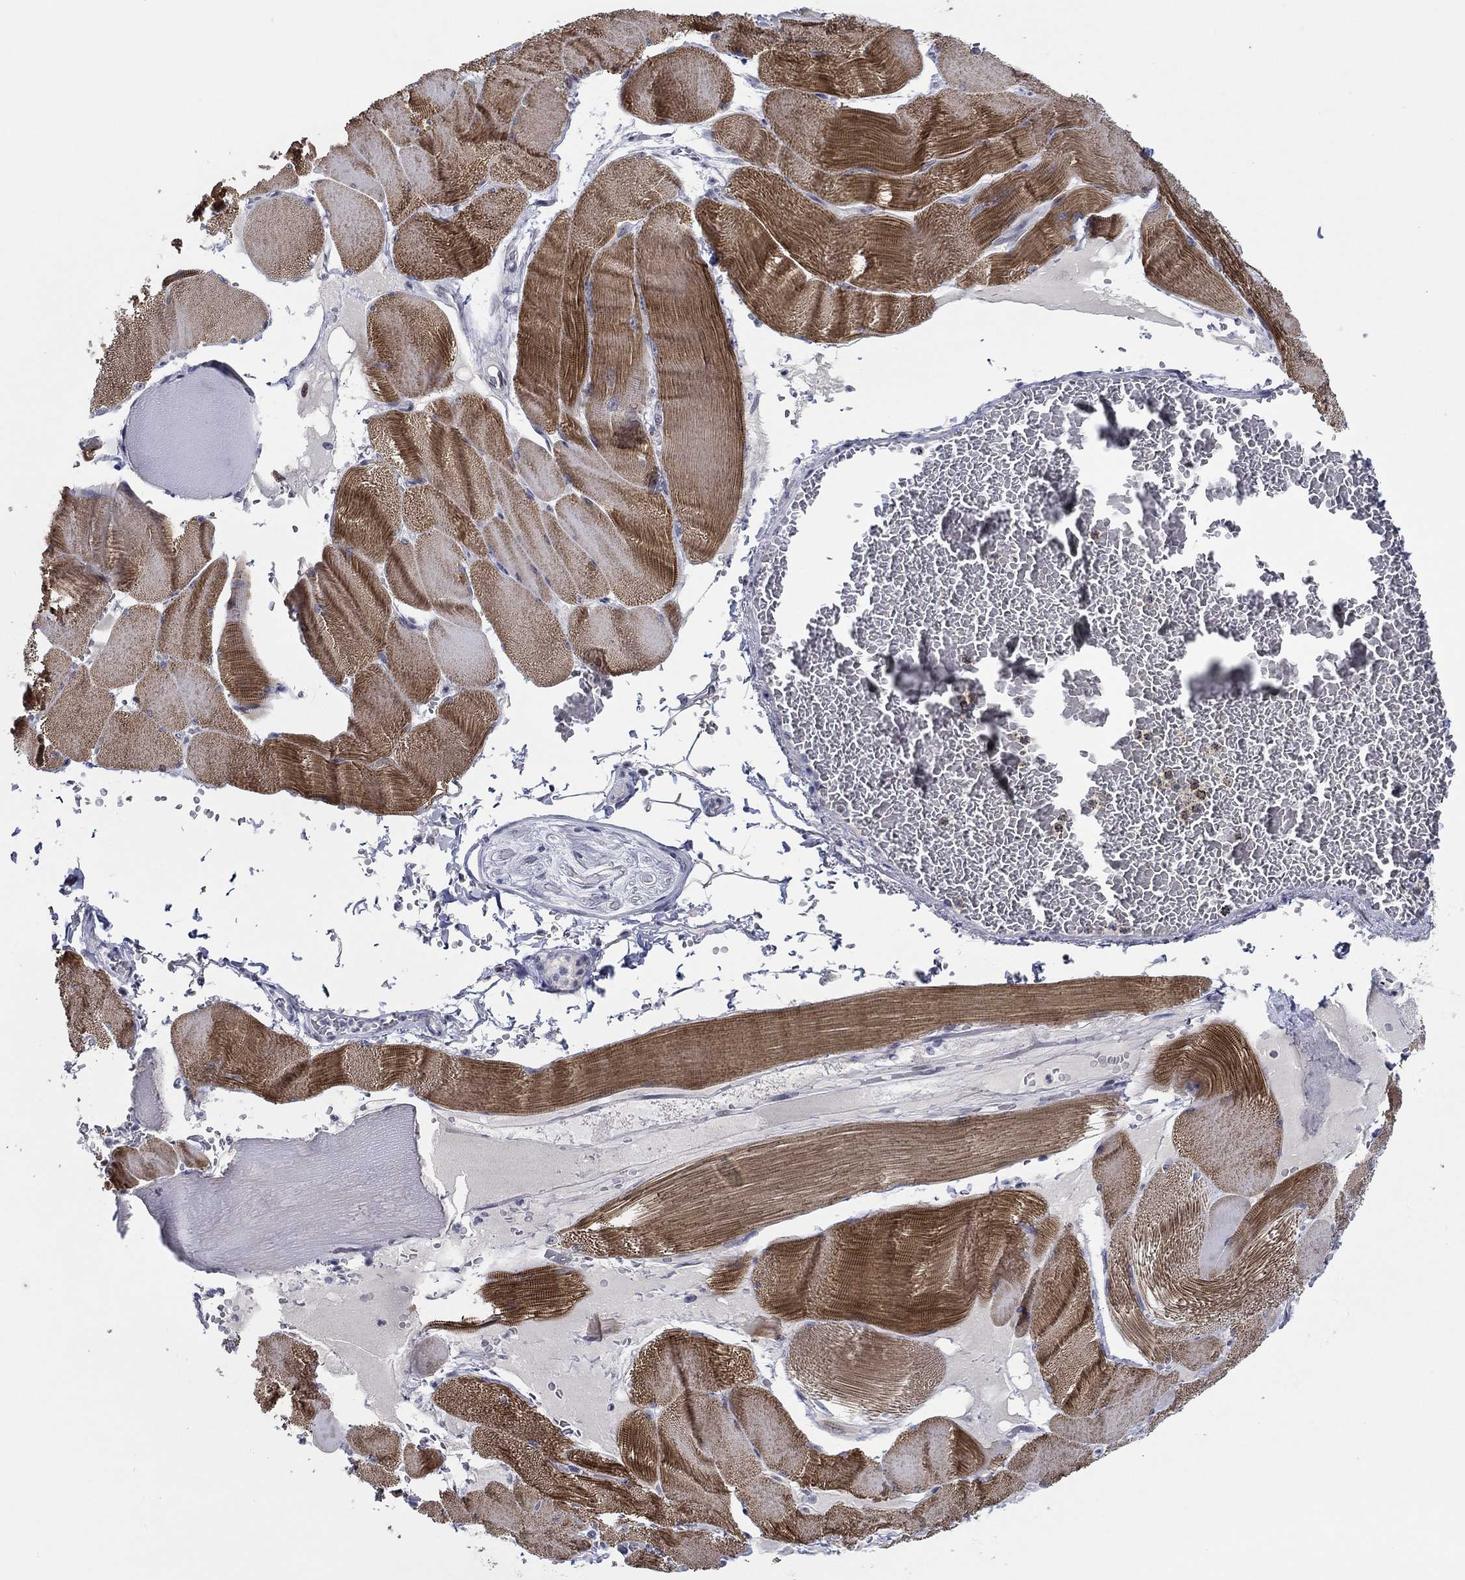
{"staining": {"intensity": "strong", "quantity": "25%-75%", "location": "cytoplasmic/membranous"}, "tissue": "skeletal muscle", "cell_type": "Myocytes", "image_type": "normal", "snomed": [{"axis": "morphology", "description": "Normal tissue, NOS"}, {"axis": "topography", "description": "Skeletal muscle"}], "caption": "Immunohistochemical staining of unremarkable skeletal muscle shows strong cytoplasmic/membranous protein positivity in about 25%-75% of myocytes. The protein is shown in brown color, while the nuclei are stained blue.", "gene": "SLC34A1", "patient": {"sex": "male", "age": 56}}